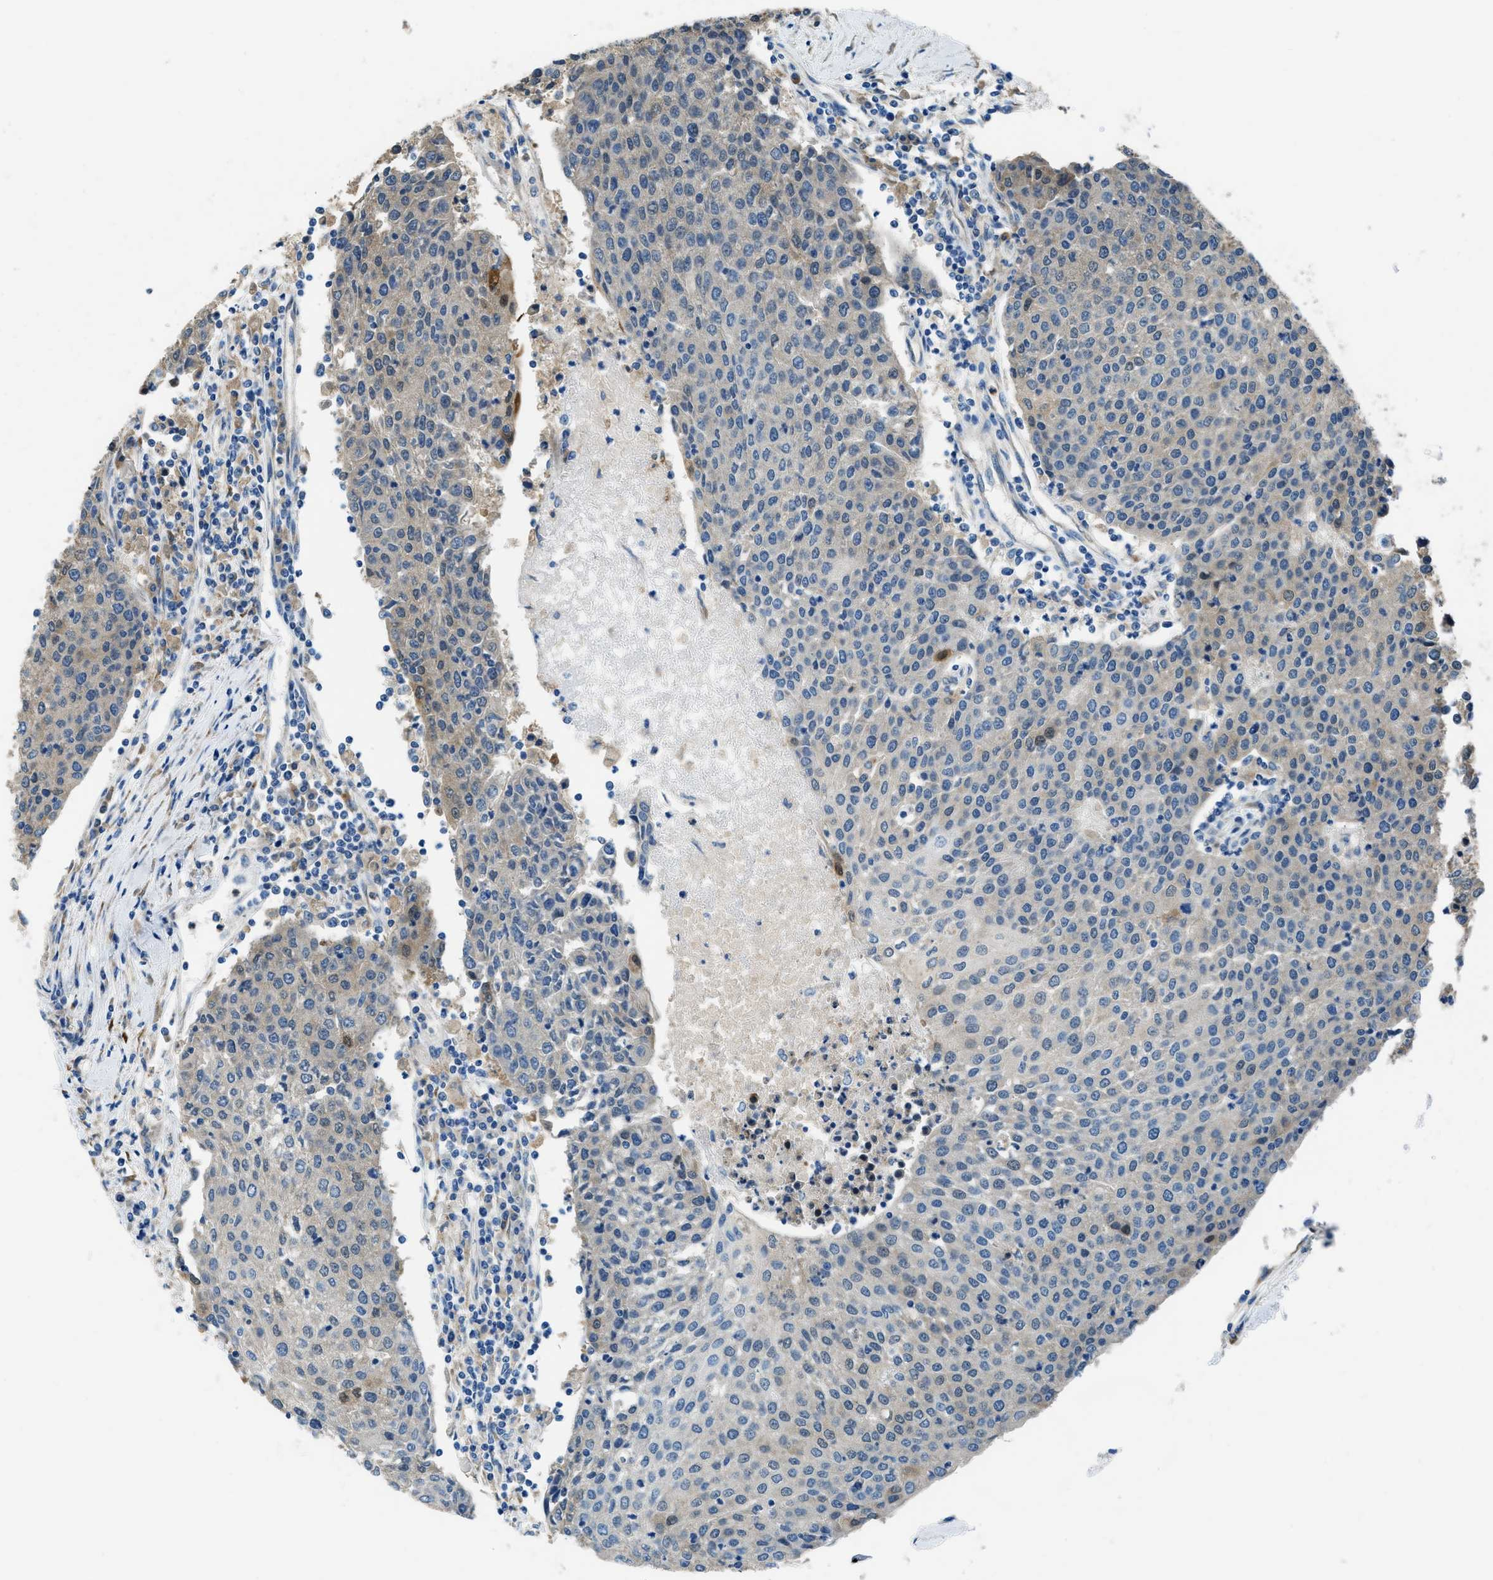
{"staining": {"intensity": "negative", "quantity": "none", "location": "none"}, "tissue": "urothelial cancer", "cell_type": "Tumor cells", "image_type": "cancer", "snomed": [{"axis": "morphology", "description": "Urothelial carcinoma, High grade"}, {"axis": "topography", "description": "Urinary bladder"}], "caption": "The micrograph reveals no significant positivity in tumor cells of urothelial carcinoma (high-grade). The staining is performed using DAB brown chromogen with nuclei counter-stained in using hematoxylin.", "gene": "GIMAP8", "patient": {"sex": "female", "age": 85}}